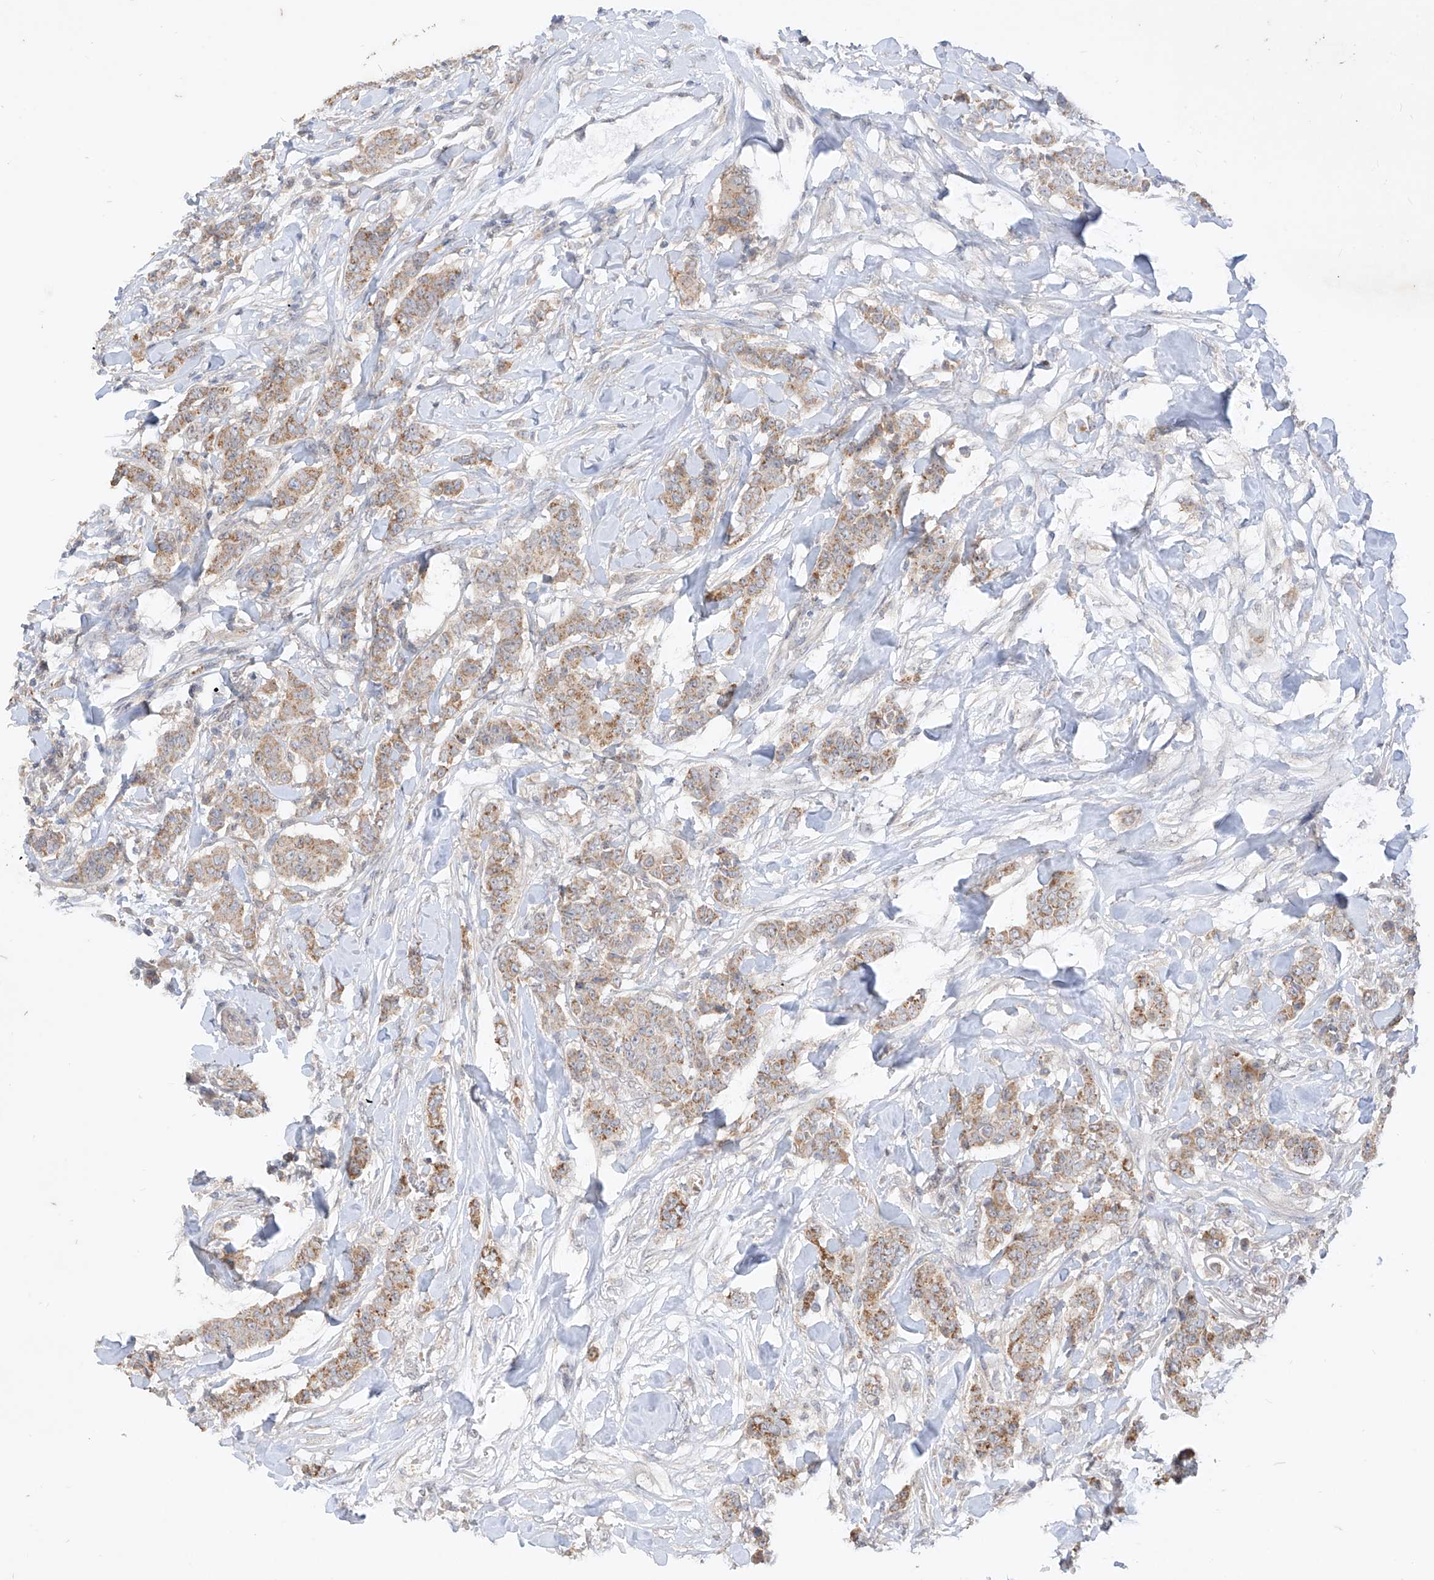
{"staining": {"intensity": "moderate", "quantity": ">75%", "location": "cytoplasmic/membranous"}, "tissue": "breast cancer", "cell_type": "Tumor cells", "image_type": "cancer", "snomed": [{"axis": "morphology", "description": "Duct carcinoma"}, {"axis": "topography", "description": "Breast"}], "caption": "Human infiltrating ductal carcinoma (breast) stained with a protein marker exhibits moderate staining in tumor cells.", "gene": "MTUS2", "patient": {"sex": "female", "age": 40}}